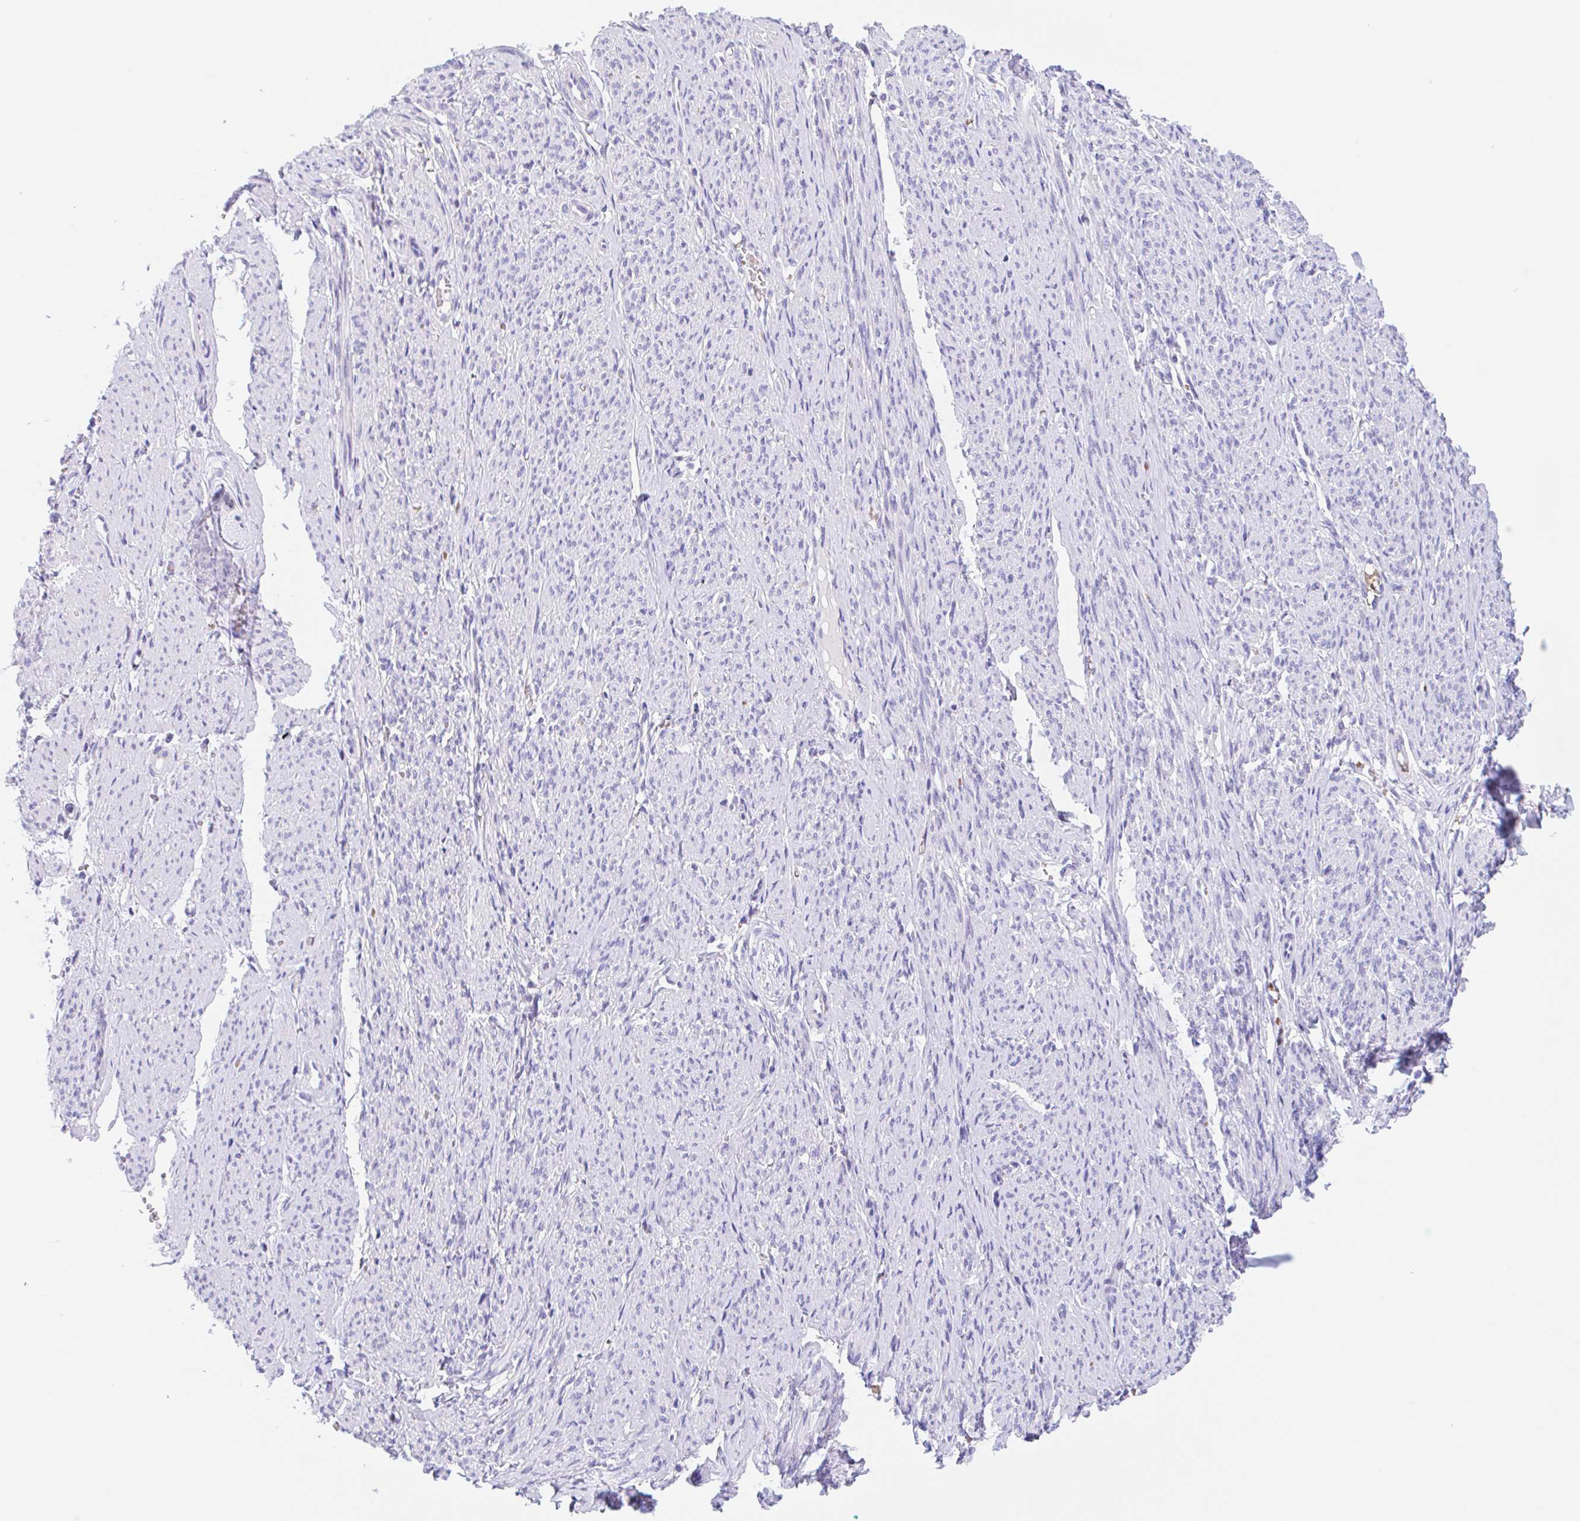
{"staining": {"intensity": "negative", "quantity": "none", "location": "none"}, "tissue": "smooth muscle", "cell_type": "Smooth muscle cells", "image_type": "normal", "snomed": [{"axis": "morphology", "description": "Normal tissue, NOS"}, {"axis": "topography", "description": "Smooth muscle"}], "caption": "The micrograph demonstrates no significant expression in smooth muscle cells of smooth muscle. The staining was performed using DAB to visualize the protein expression in brown, while the nuclei were stained in blue with hematoxylin (Magnification: 20x).", "gene": "ANKRD9", "patient": {"sex": "female", "age": 65}}